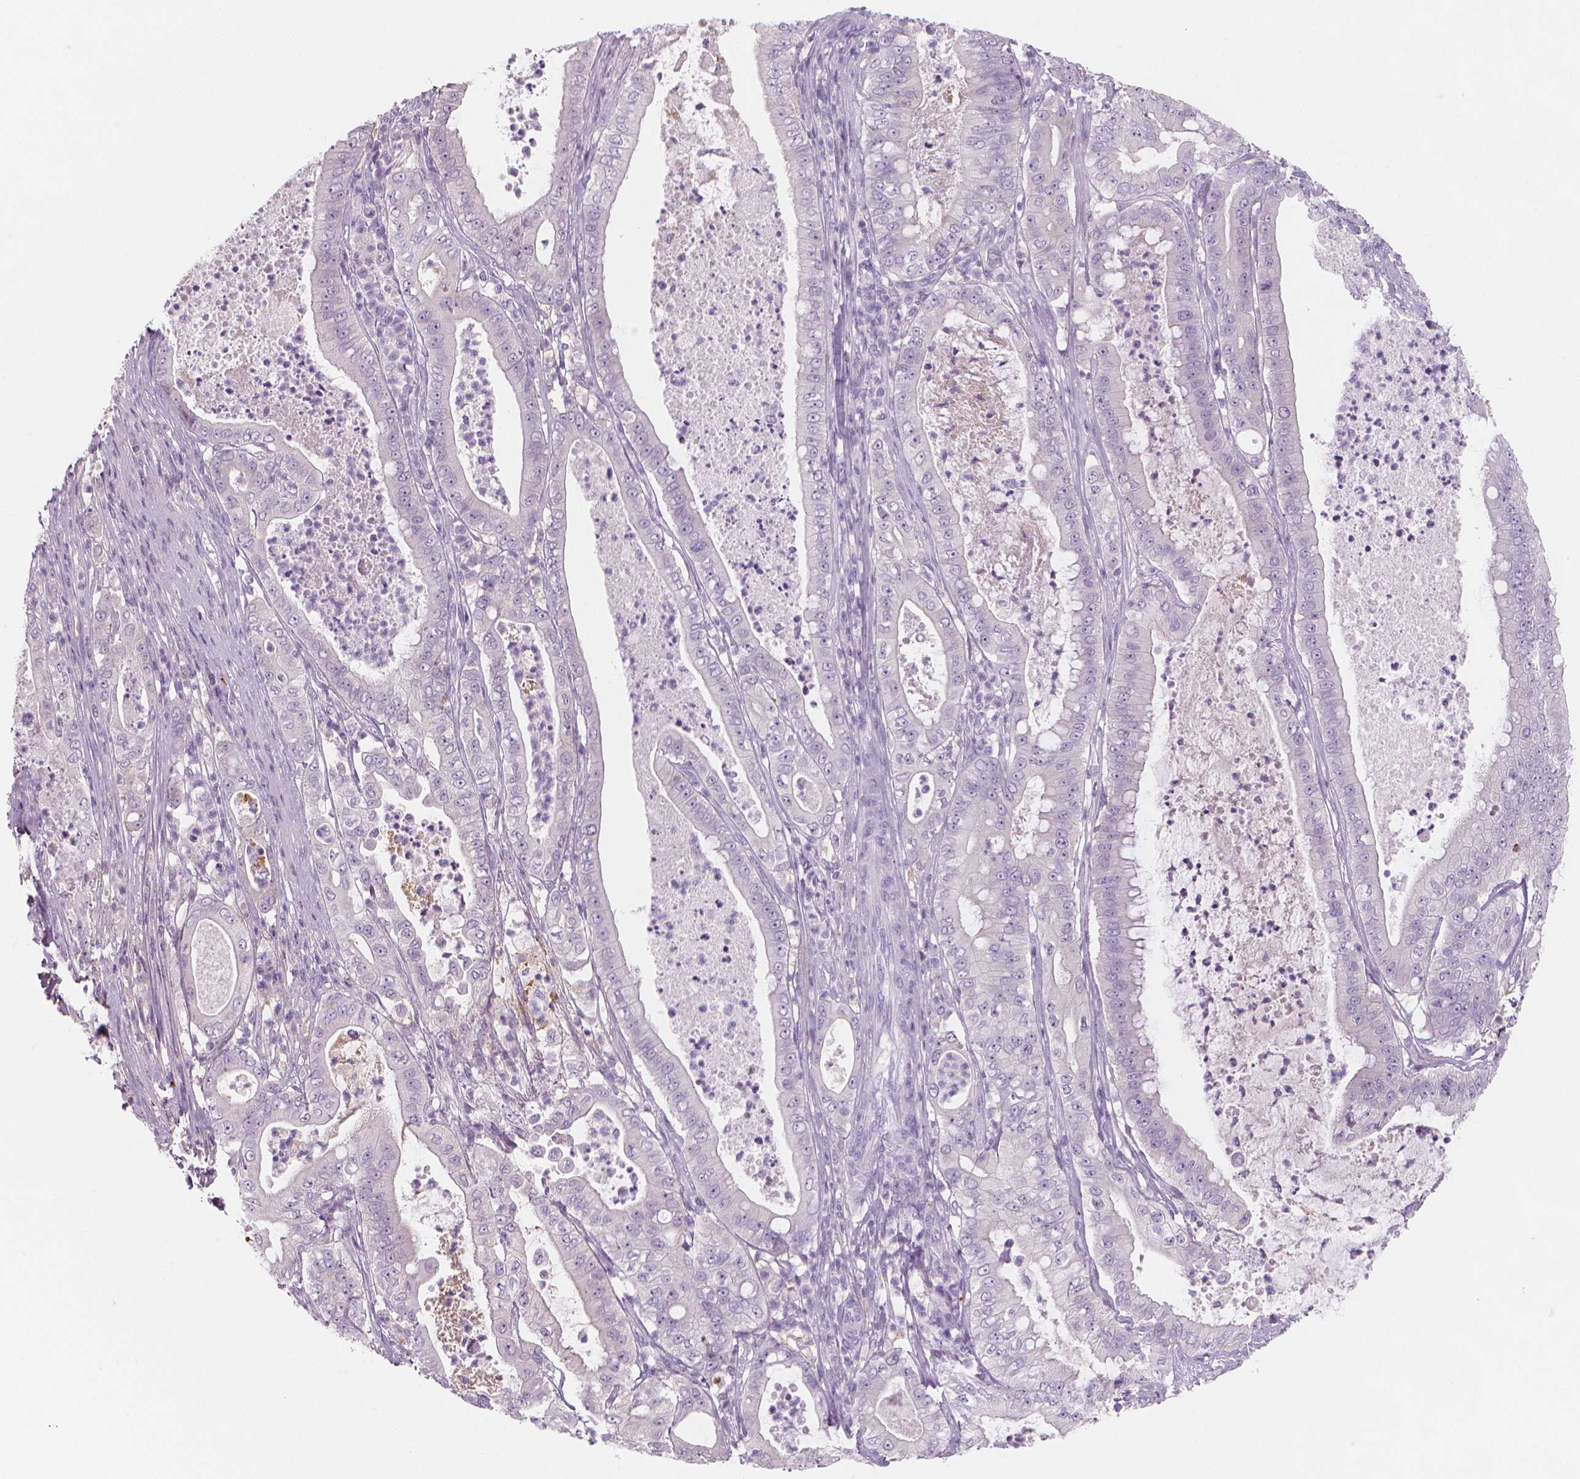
{"staining": {"intensity": "negative", "quantity": "none", "location": "none"}, "tissue": "pancreatic cancer", "cell_type": "Tumor cells", "image_type": "cancer", "snomed": [{"axis": "morphology", "description": "Adenocarcinoma, NOS"}, {"axis": "topography", "description": "Pancreas"}], "caption": "The micrograph displays no staining of tumor cells in pancreatic adenocarcinoma.", "gene": "APOA4", "patient": {"sex": "male", "age": 71}}